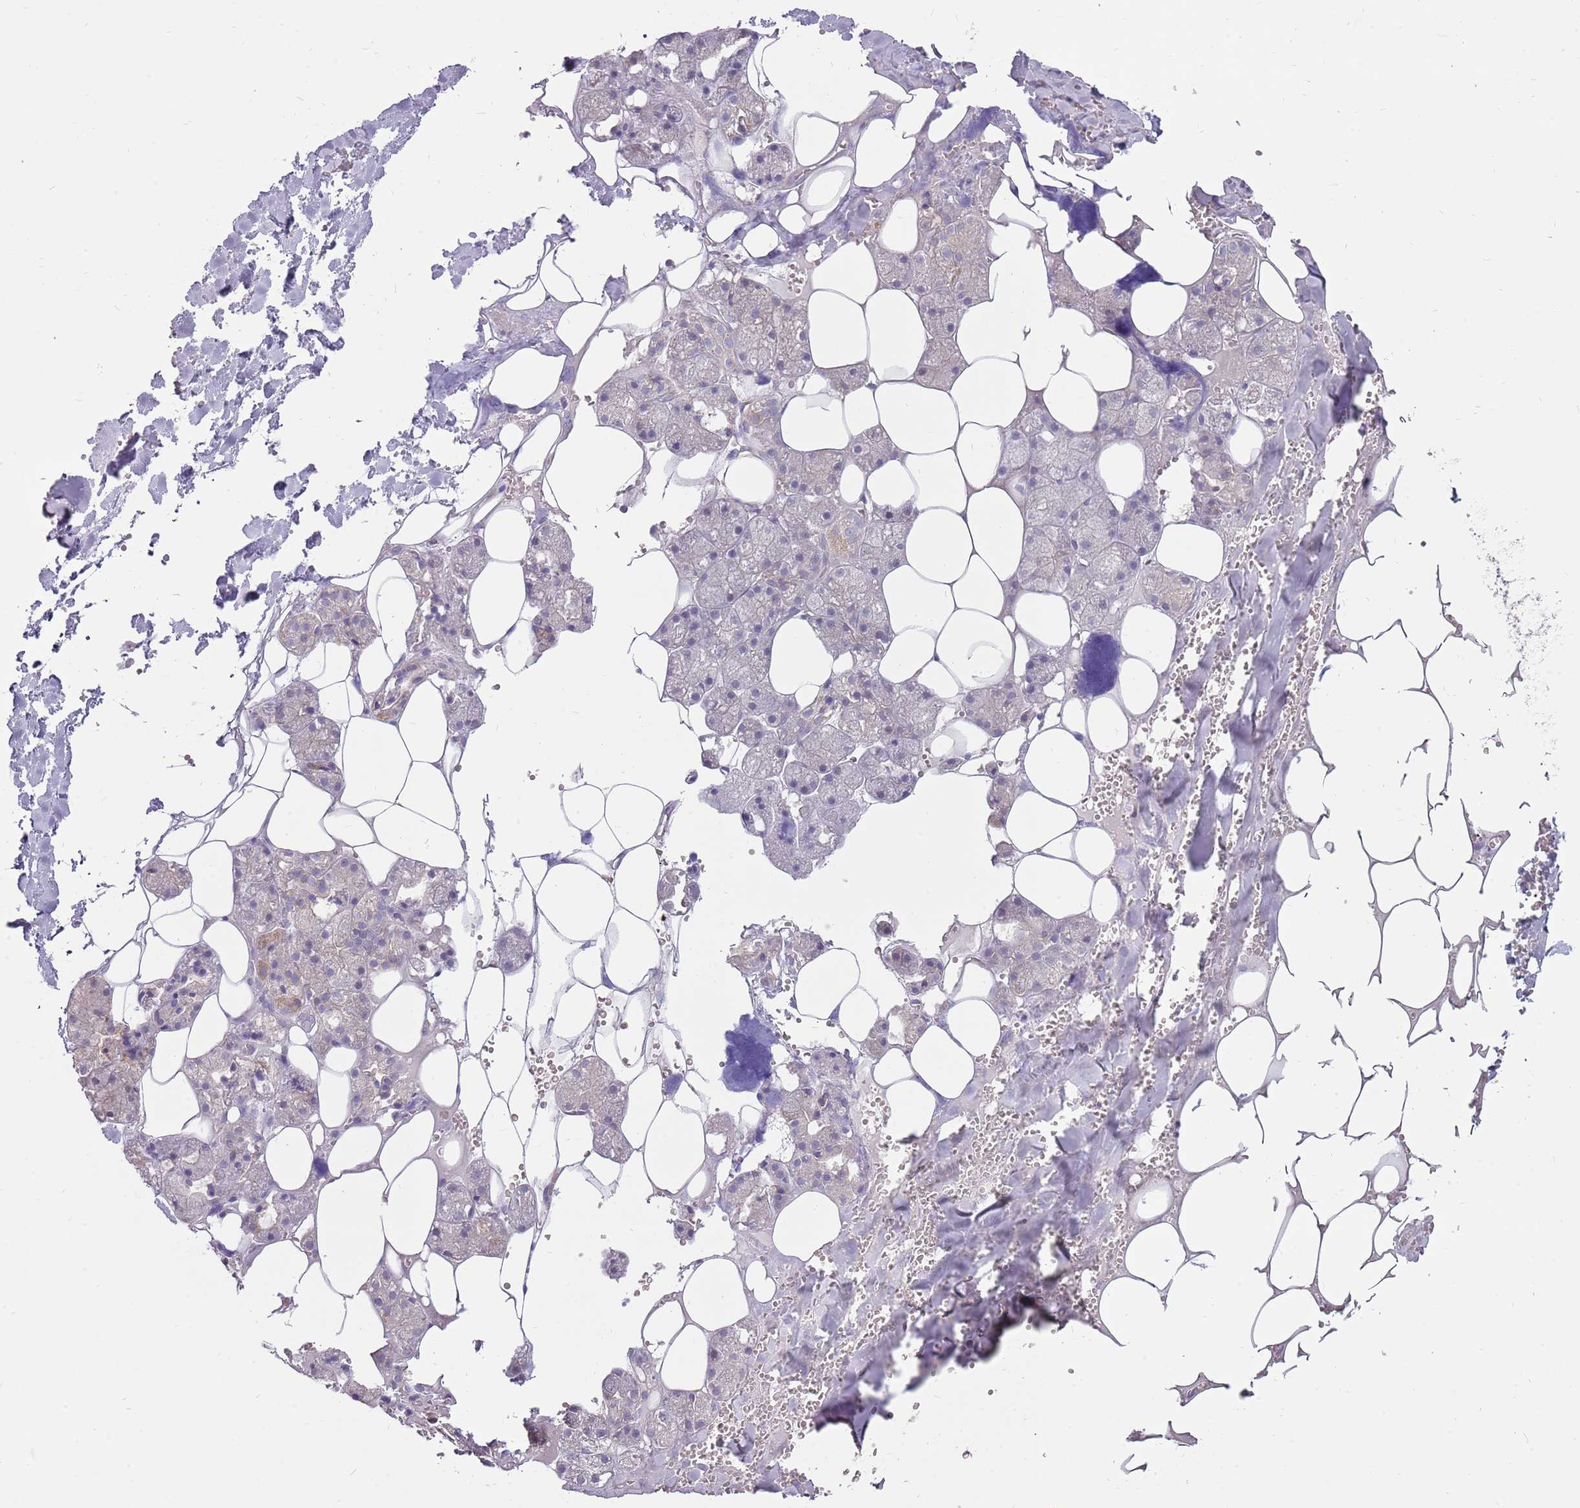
{"staining": {"intensity": "moderate", "quantity": "<25%", "location": "cytoplasmic/membranous"}, "tissue": "salivary gland", "cell_type": "Glandular cells", "image_type": "normal", "snomed": [{"axis": "morphology", "description": "Normal tissue, NOS"}, {"axis": "topography", "description": "Salivary gland"}], "caption": "Immunohistochemical staining of benign salivary gland reveals <25% levels of moderate cytoplasmic/membranous protein positivity in approximately <25% of glandular cells. The staining is performed using DAB brown chromogen to label protein expression. The nuclei are counter-stained blue using hematoxylin.", "gene": "SPATA31D1", "patient": {"sex": "male", "age": 62}}